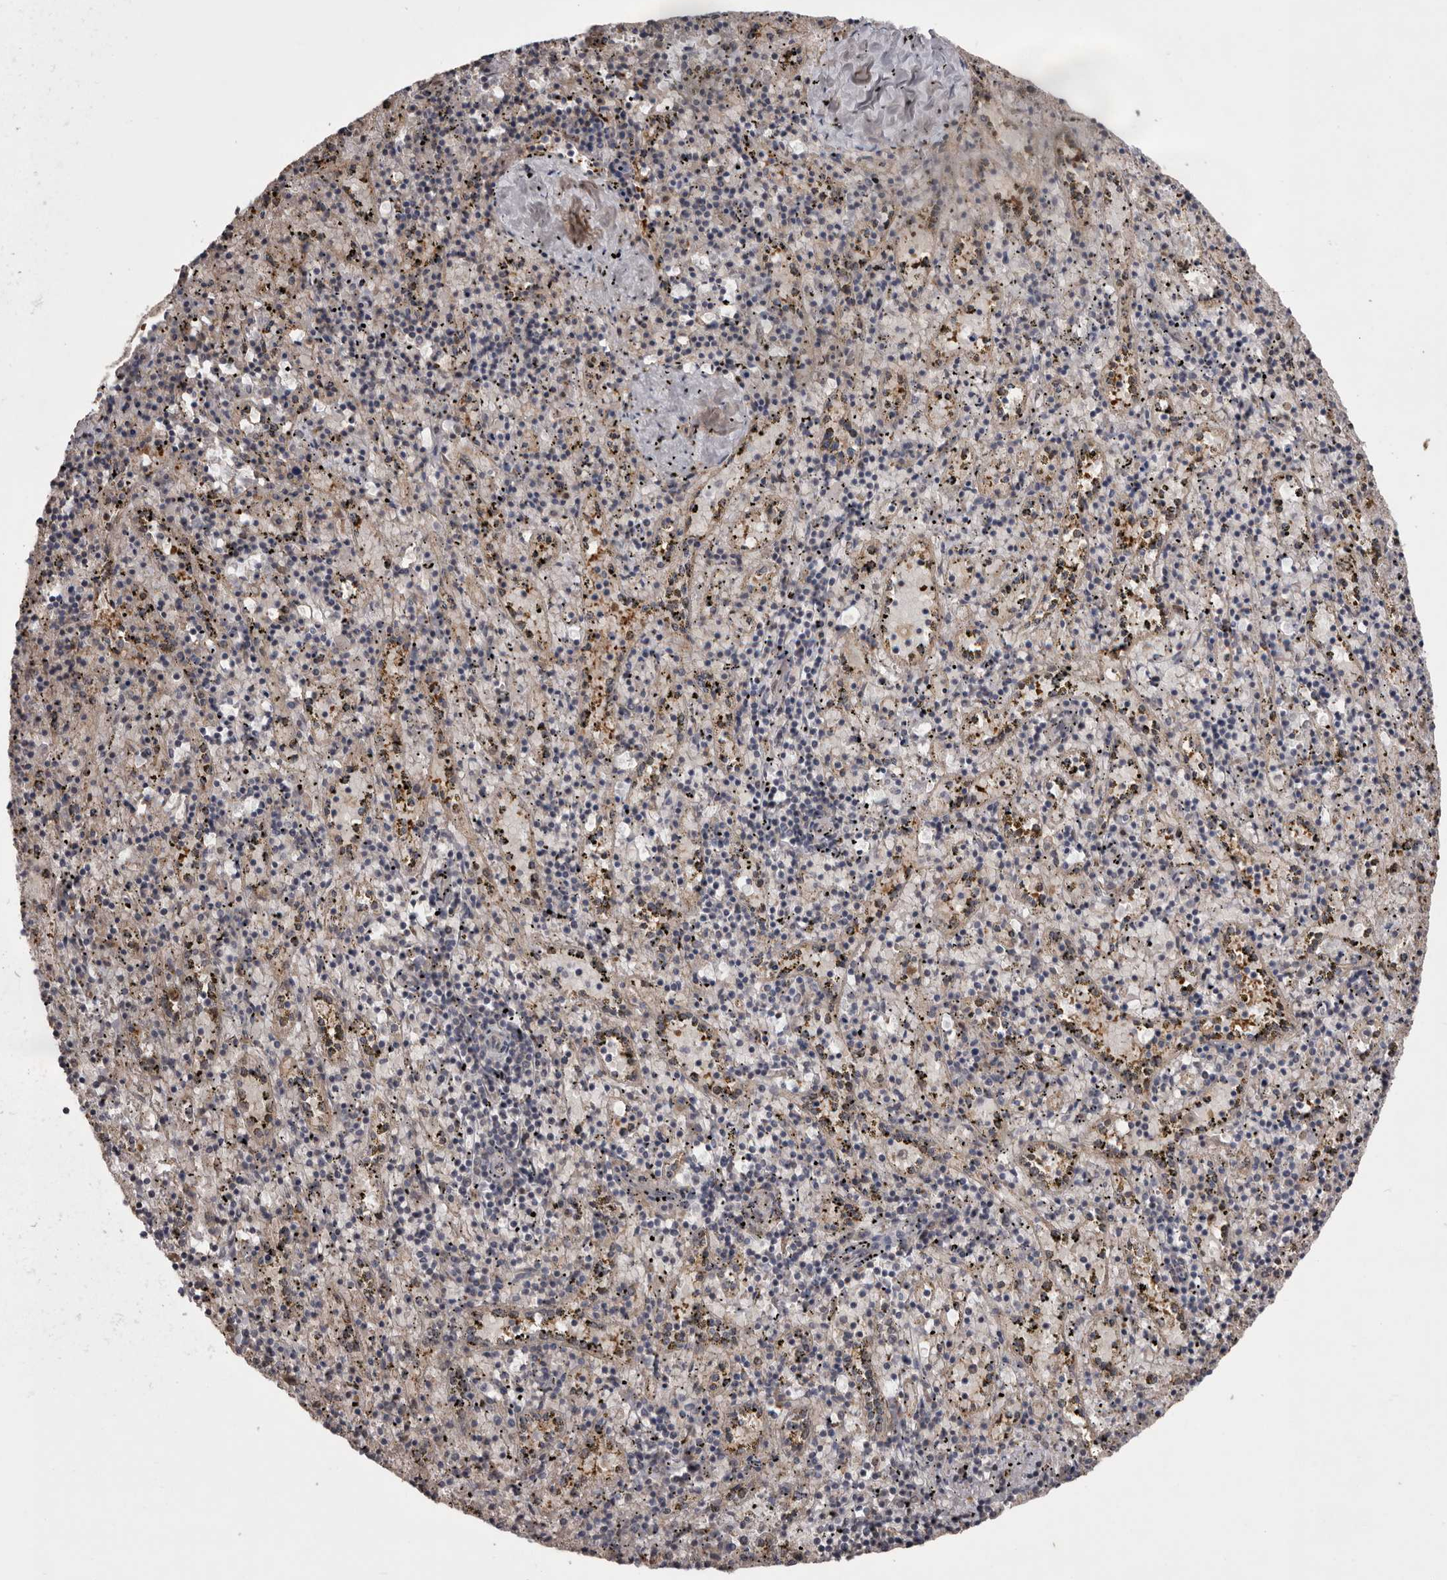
{"staining": {"intensity": "negative", "quantity": "none", "location": "none"}, "tissue": "spleen", "cell_type": "Cells in red pulp", "image_type": "normal", "snomed": [{"axis": "morphology", "description": "Normal tissue, NOS"}, {"axis": "topography", "description": "Spleen"}], "caption": "Unremarkable spleen was stained to show a protein in brown. There is no significant positivity in cells in red pulp. (DAB immunohistochemistry (IHC) with hematoxylin counter stain).", "gene": "WDR47", "patient": {"sex": "male", "age": 11}}